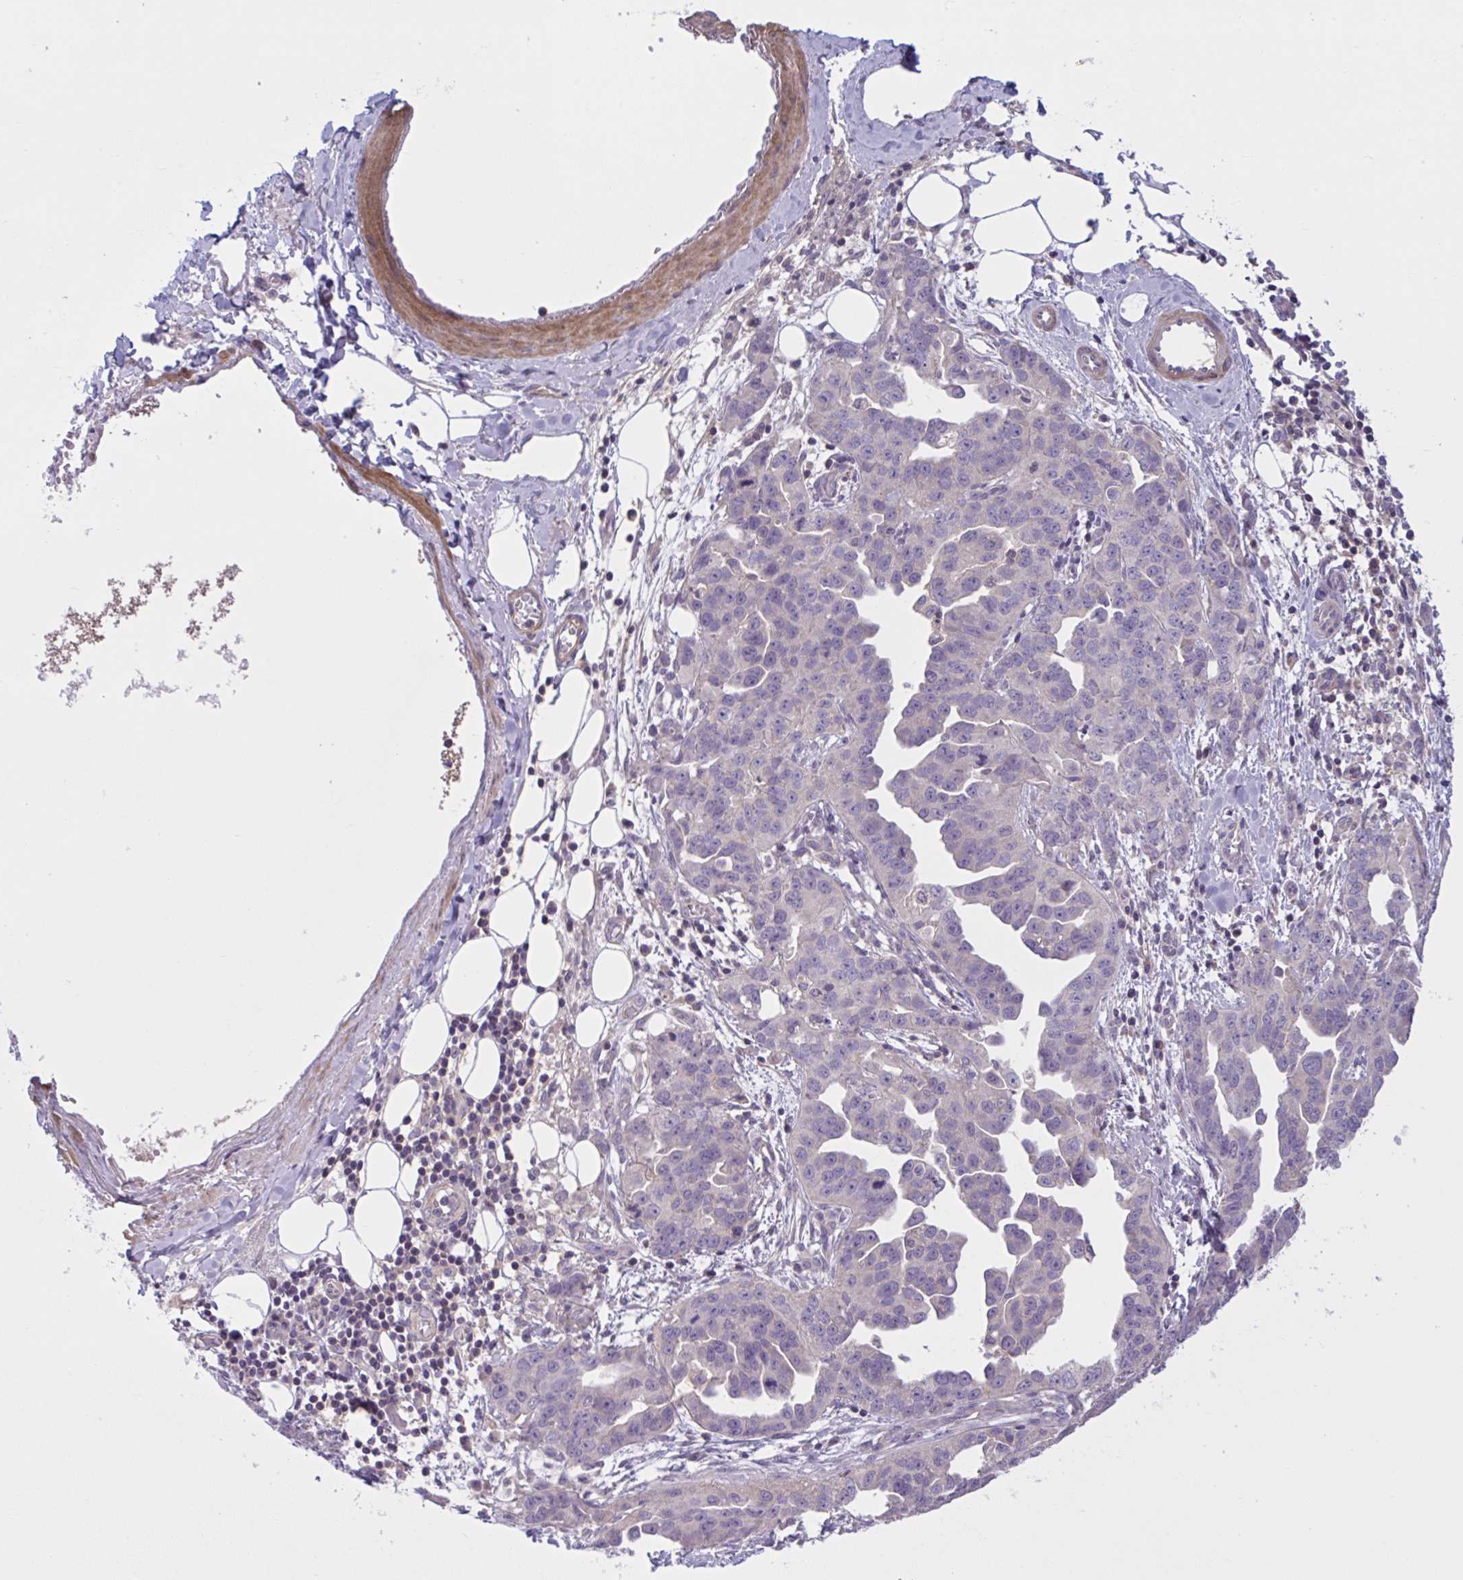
{"staining": {"intensity": "negative", "quantity": "none", "location": "none"}, "tissue": "ovarian cancer", "cell_type": "Tumor cells", "image_type": "cancer", "snomed": [{"axis": "morphology", "description": "Cystadenocarcinoma, serous, NOS"}, {"axis": "topography", "description": "Ovary"}], "caption": "This is an IHC histopathology image of serous cystadenocarcinoma (ovarian). There is no positivity in tumor cells.", "gene": "WNT9B", "patient": {"sex": "female", "age": 75}}